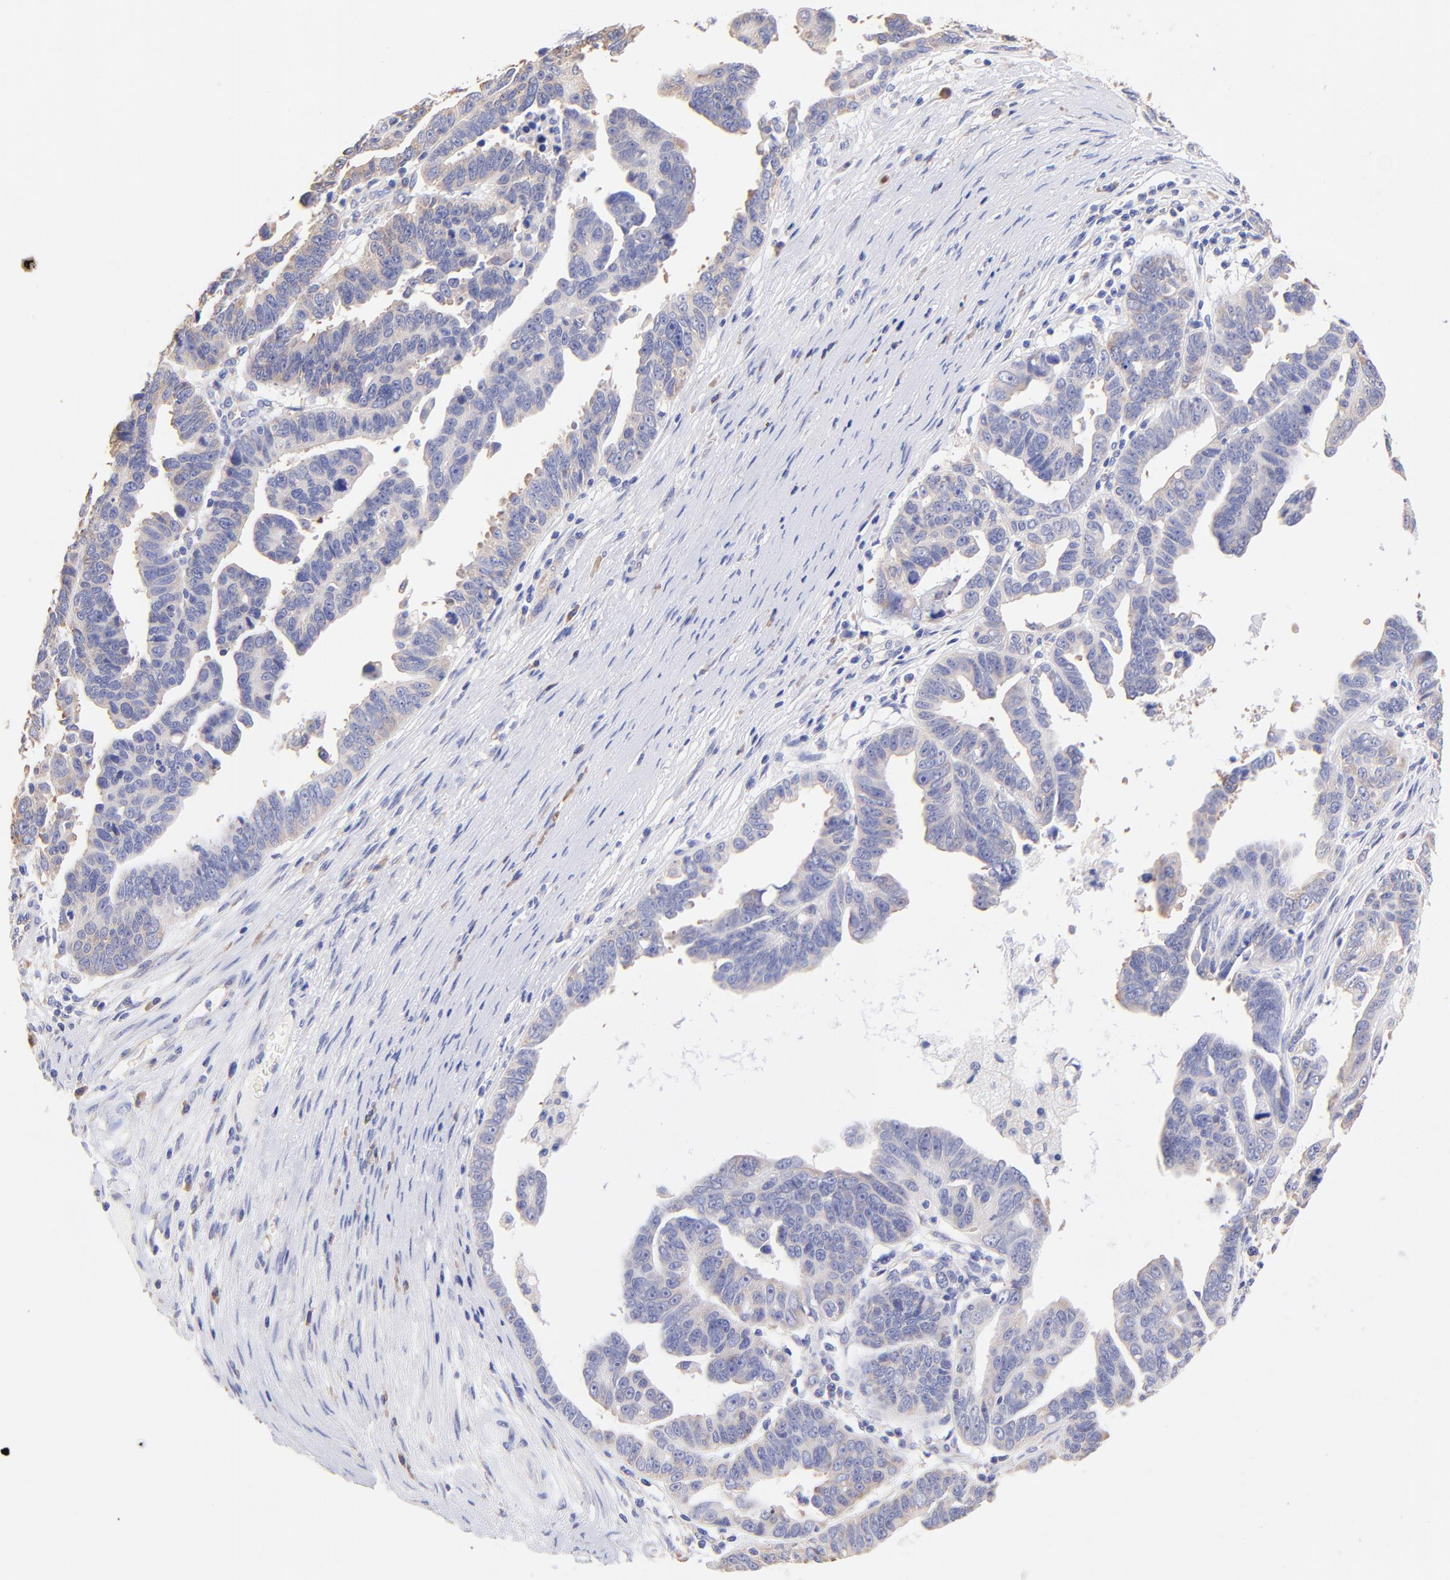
{"staining": {"intensity": "weak", "quantity": "<25%", "location": "cytoplasmic/membranous"}, "tissue": "ovarian cancer", "cell_type": "Tumor cells", "image_type": "cancer", "snomed": [{"axis": "morphology", "description": "Carcinoma, endometroid"}, {"axis": "morphology", "description": "Cystadenocarcinoma, serous, NOS"}, {"axis": "topography", "description": "Ovary"}], "caption": "Protein analysis of ovarian cancer (serous cystadenocarcinoma) displays no significant expression in tumor cells.", "gene": "RPL30", "patient": {"sex": "female", "age": 45}}